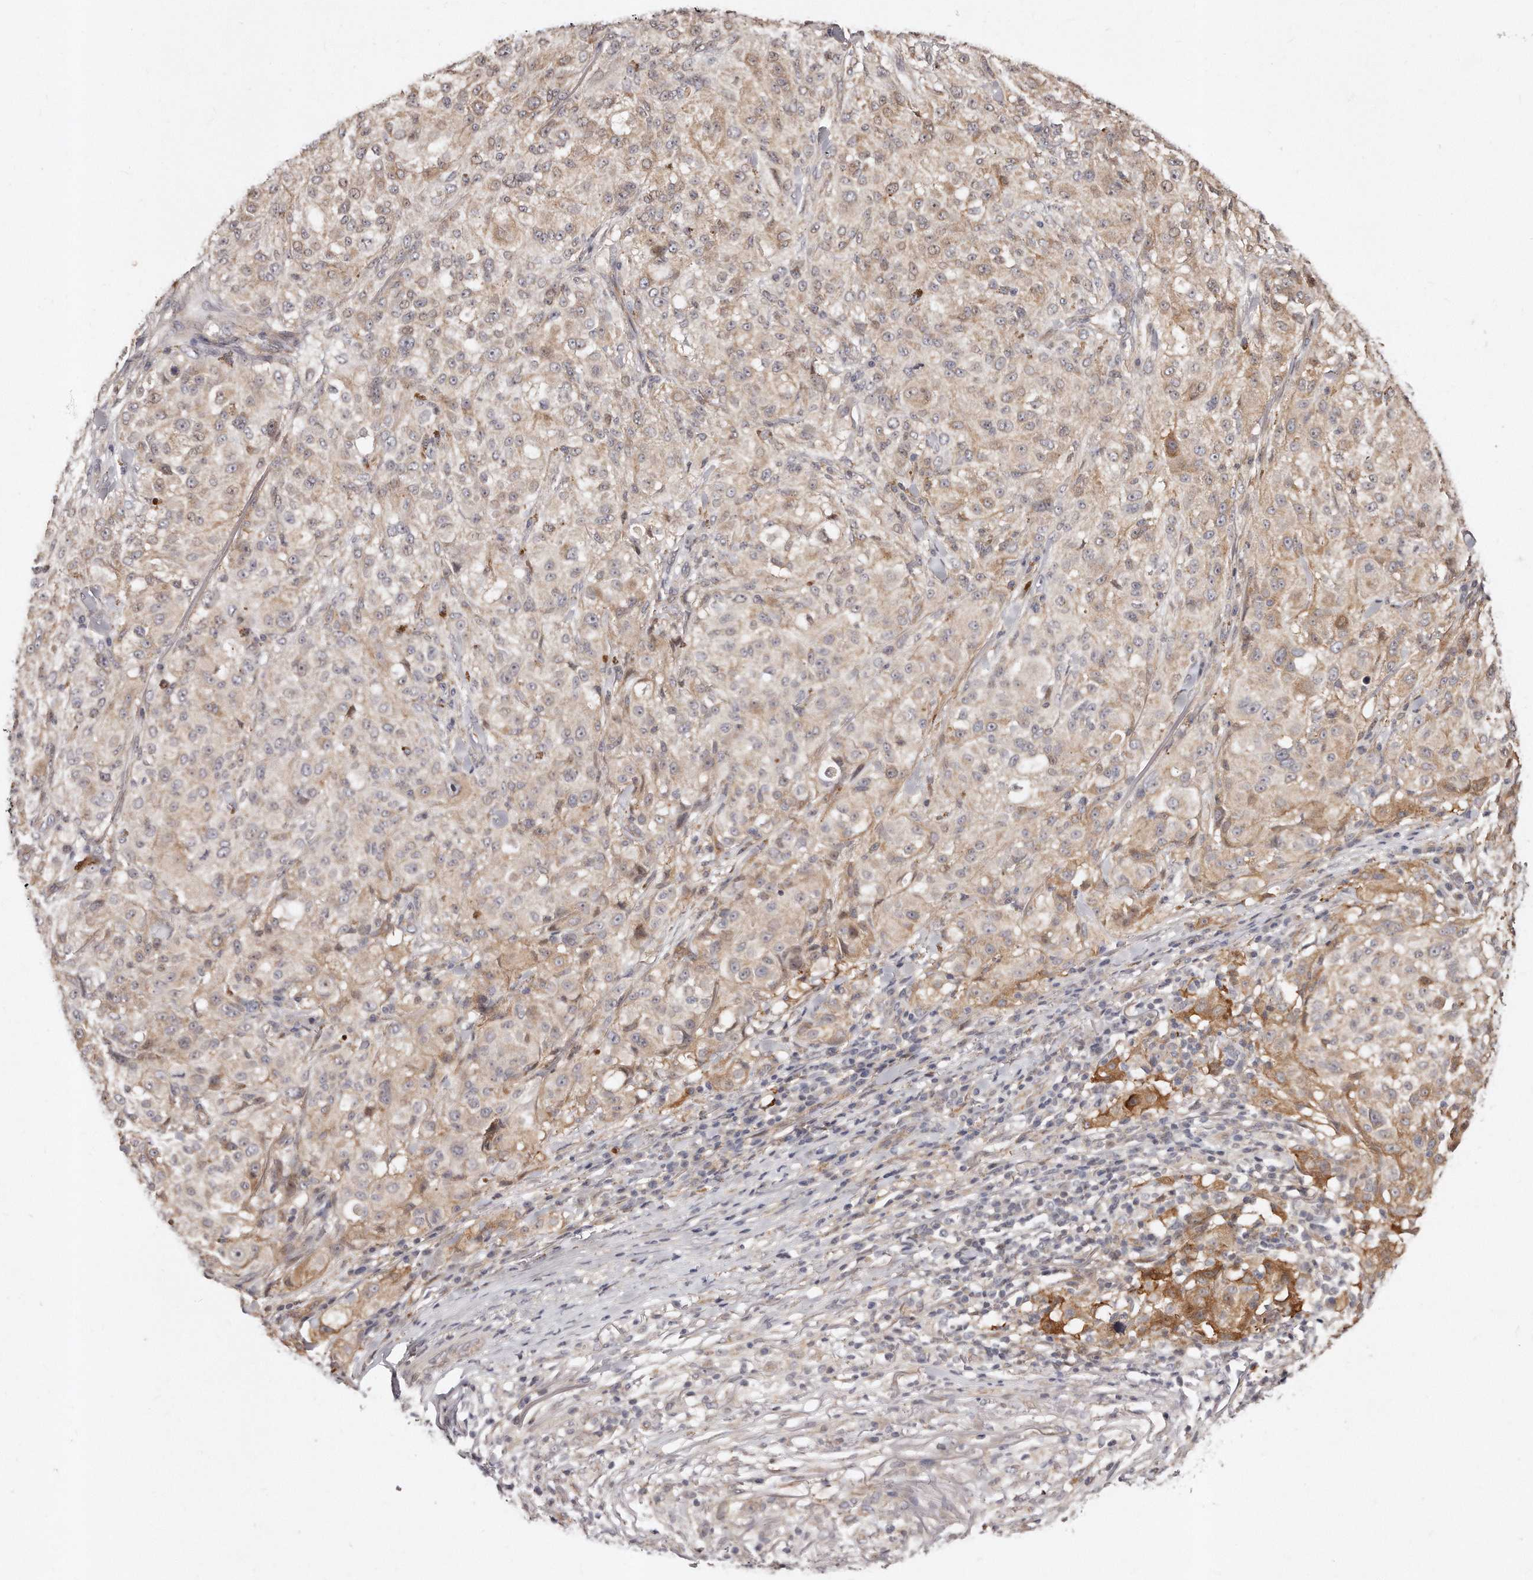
{"staining": {"intensity": "weak", "quantity": ">75%", "location": "cytoplasmic/membranous"}, "tissue": "melanoma", "cell_type": "Tumor cells", "image_type": "cancer", "snomed": [{"axis": "morphology", "description": "Necrosis, NOS"}, {"axis": "morphology", "description": "Malignant melanoma, NOS"}, {"axis": "topography", "description": "Skin"}], "caption": "Melanoma was stained to show a protein in brown. There is low levels of weak cytoplasmic/membranous positivity in approximately >75% of tumor cells.", "gene": "CASZ1", "patient": {"sex": "female", "age": 87}}